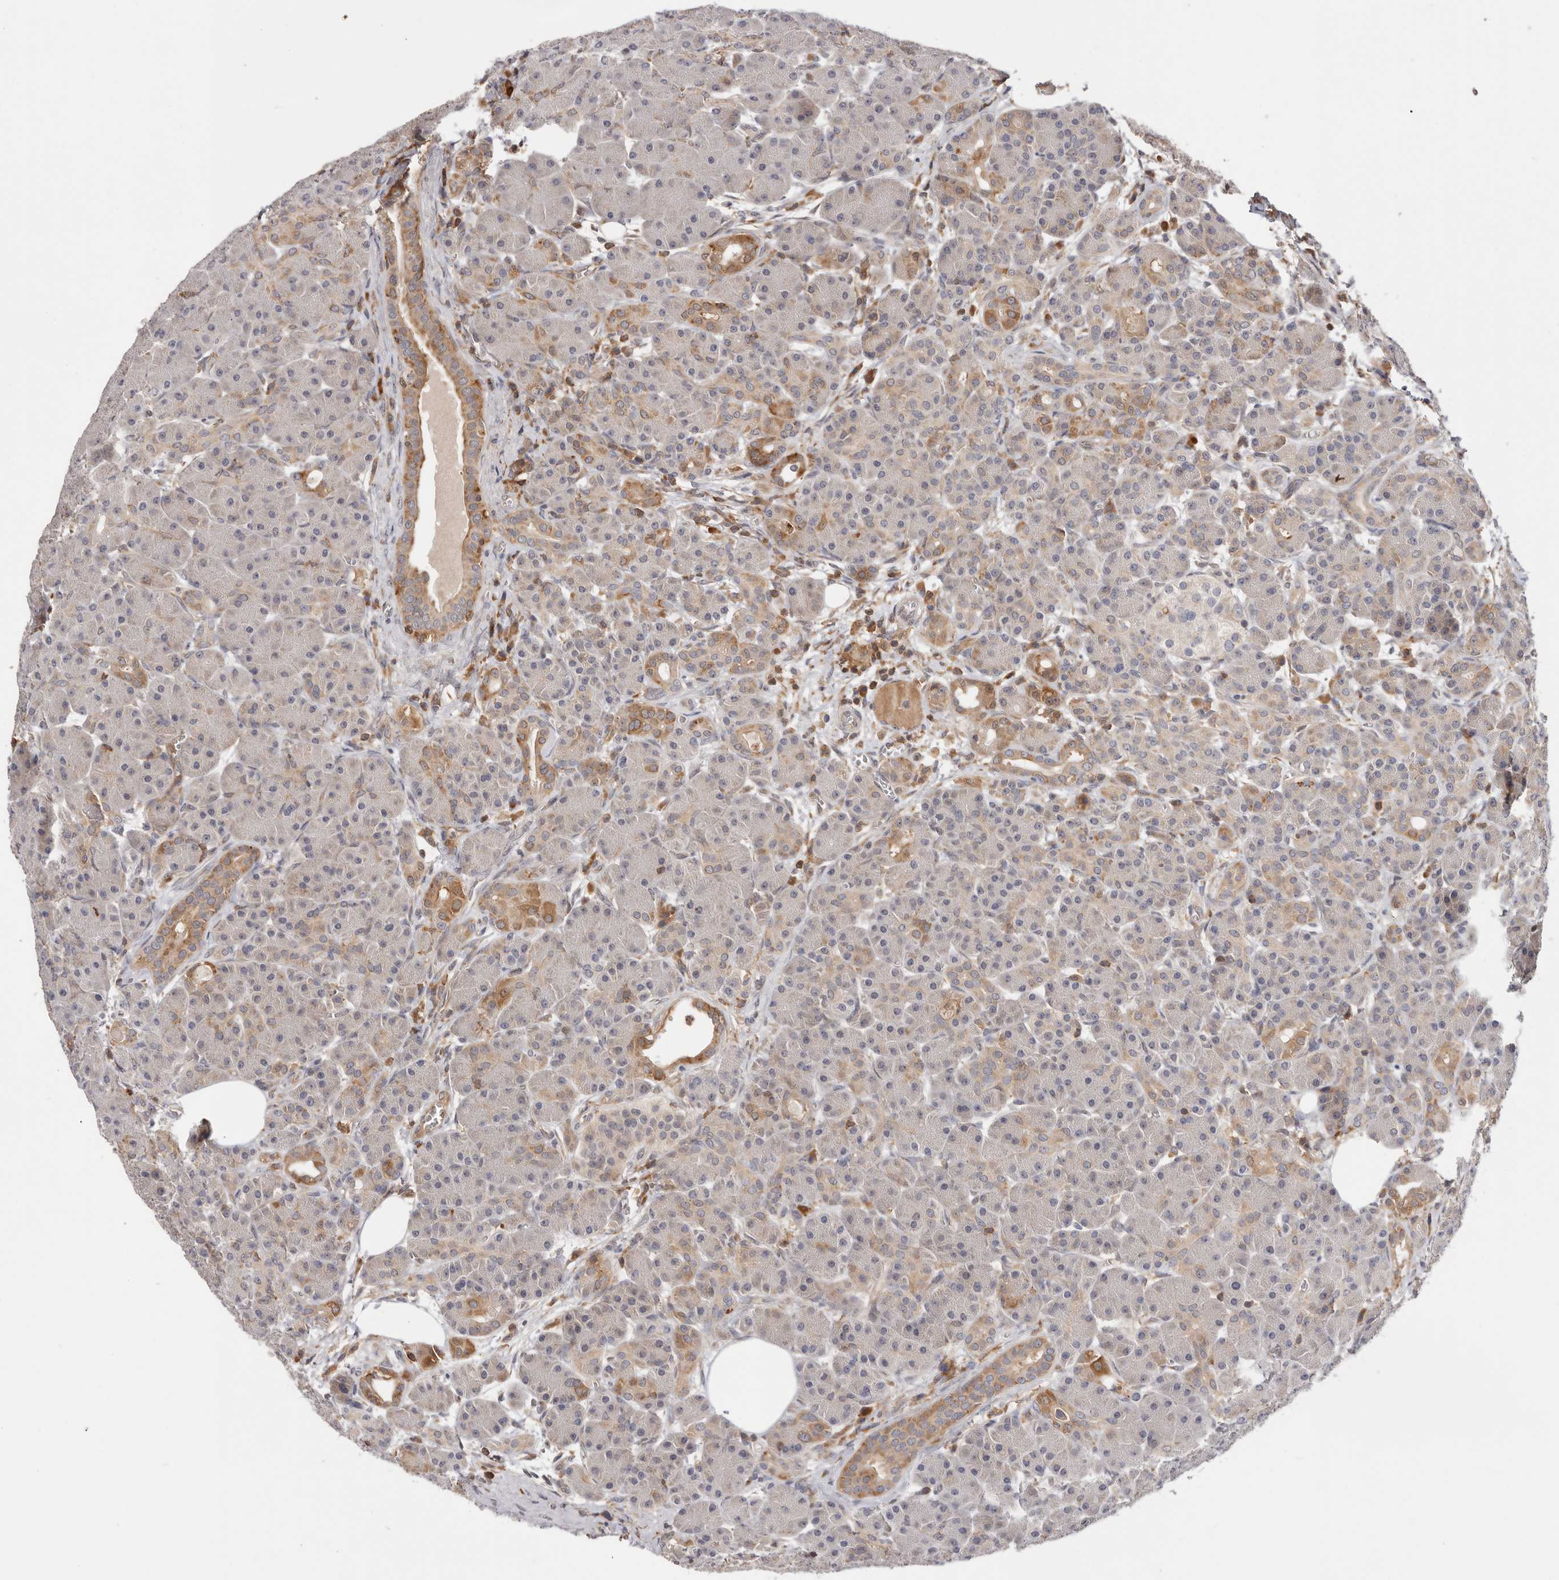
{"staining": {"intensity": "moderate", "quantity": "<25%", "location": "cytoplasmic/membranous"}, "tissue": "pancreas", "cell_type": "Exocrine glandular cells", "image_type": "normal", "snomed": [{"axis": "morphology", "description": "Normal tissue, NOS"}, {"axis": "topography", "description": "Pancreas"}], "caption": "Immunohistochemical staining of normal pancreas reveals low levels of moderate cytoplasmic/membranous staining in approximately <25% of exocrine glandular cells.", "gene": "RNF213", "patient": {"sex": "male", "age": 63}}